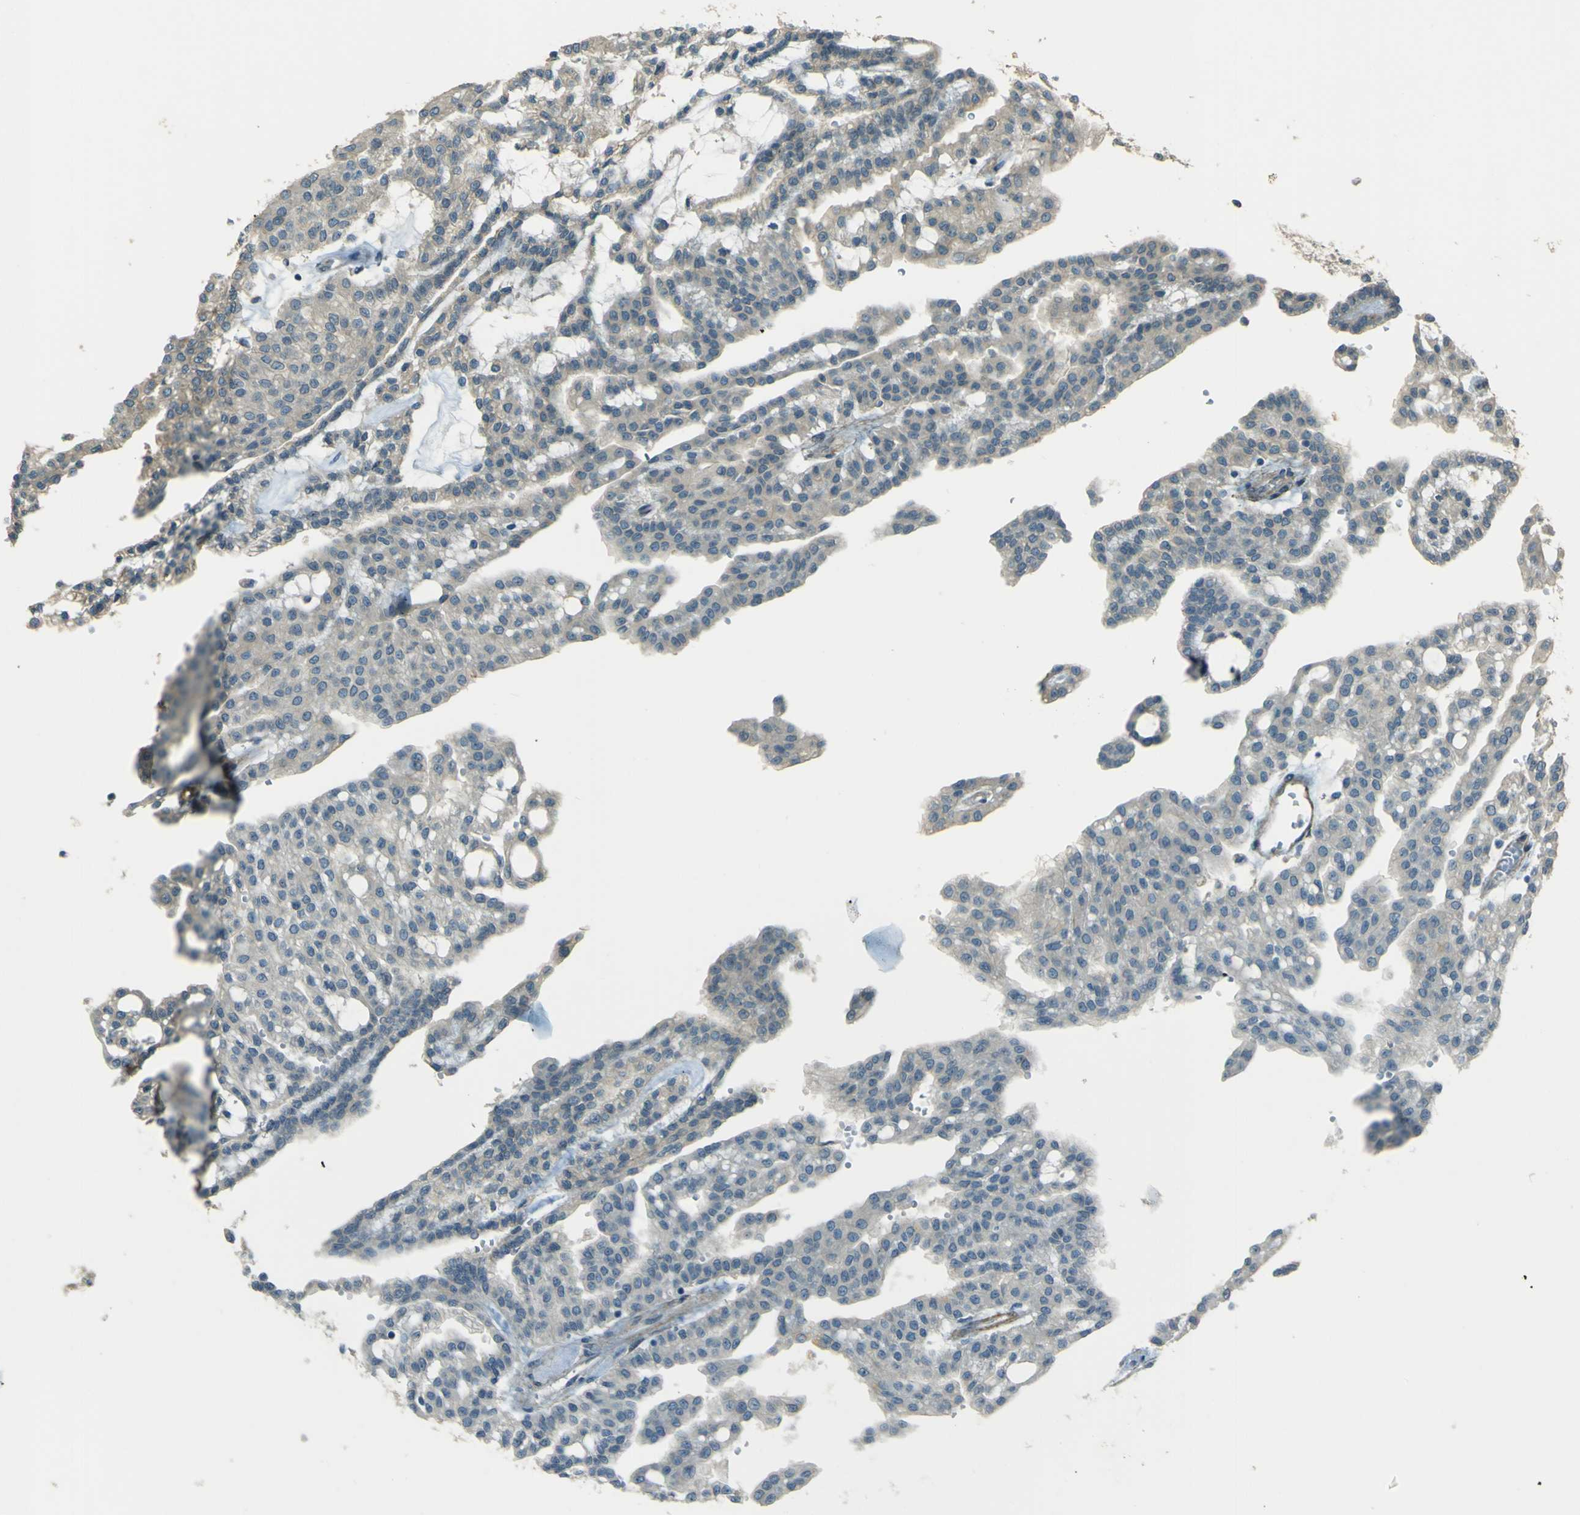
{"staining": {"intensity": "negative", "quantity": "none", "location": "none"}, "tissue": "renal cancer", "cell_type": "Tumor cells", "image_type": "cancer", "snomed": [{"axis": "morphology", "description": "Adenocarcinoma, NOS"}, {"axis": "topography", "description": "Kidney"}], "caption": "This is a histopathology image of immunohistochemistry (IHC) staining of adenocarcinoma (renal), which shows no positivity in tumor cells.", "gene": "NEXN", "patient": {"sex": "male", "age": 63}}